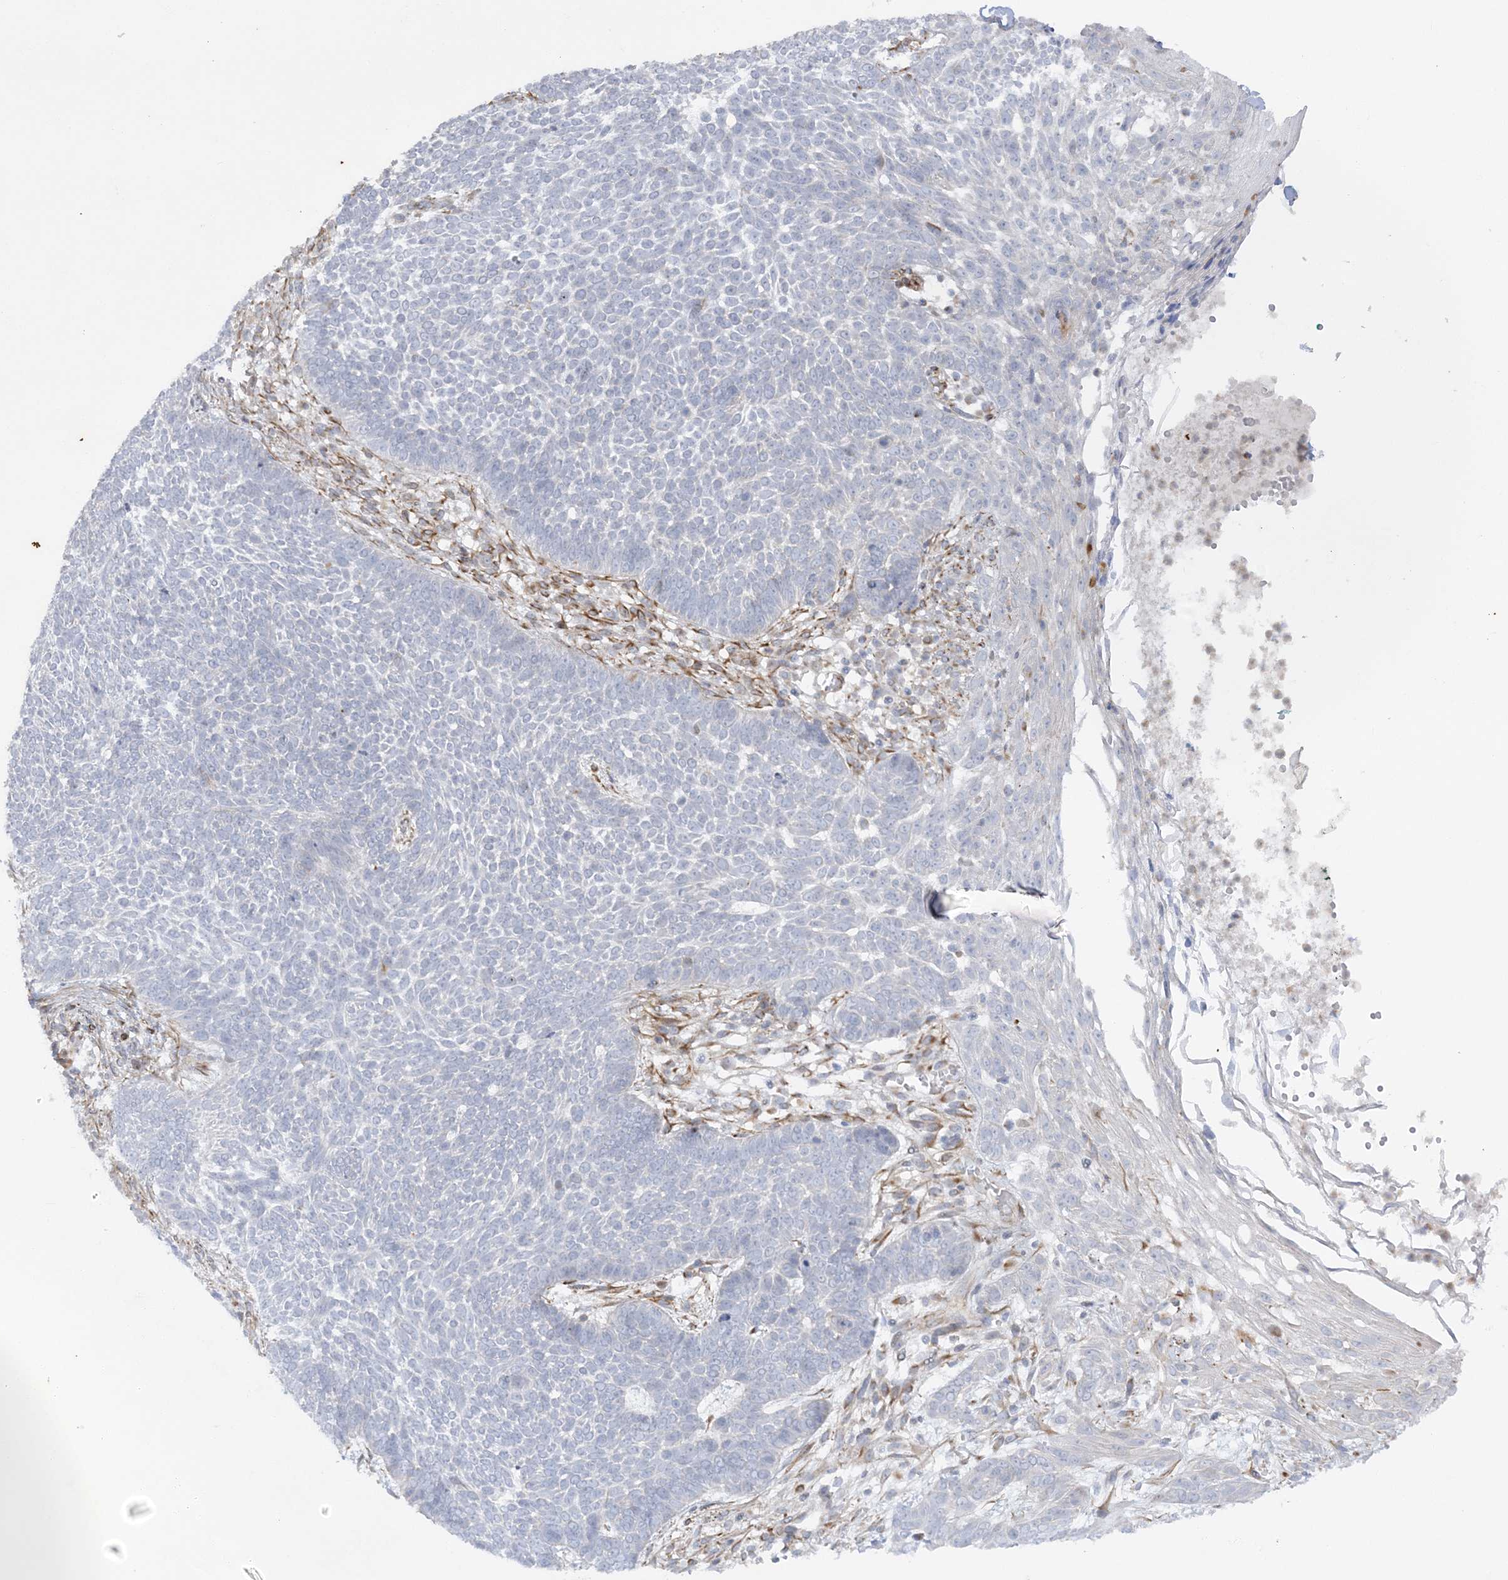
{"staining": {"intensity": "negative", "quantity": "none", "location": "none"}, "tissue": "skin cancer", "cell_type": "Tumor cells", "image_type": "cancer", "snomed": [{"axis": "morphology", "description": "Normal tissue, NOS"}, {"axis": "morphology", "description": "Basal cell carcinoma"}, {"axis": "topography", "description": "Skin"}], "caption": "The immunohistochemistry image has no significant expression in tumor cells of skin cancer (basal cell carcinoma) tissue.", "gene": "SCLT1", "patient": {"sex": "male", "age": 64}}